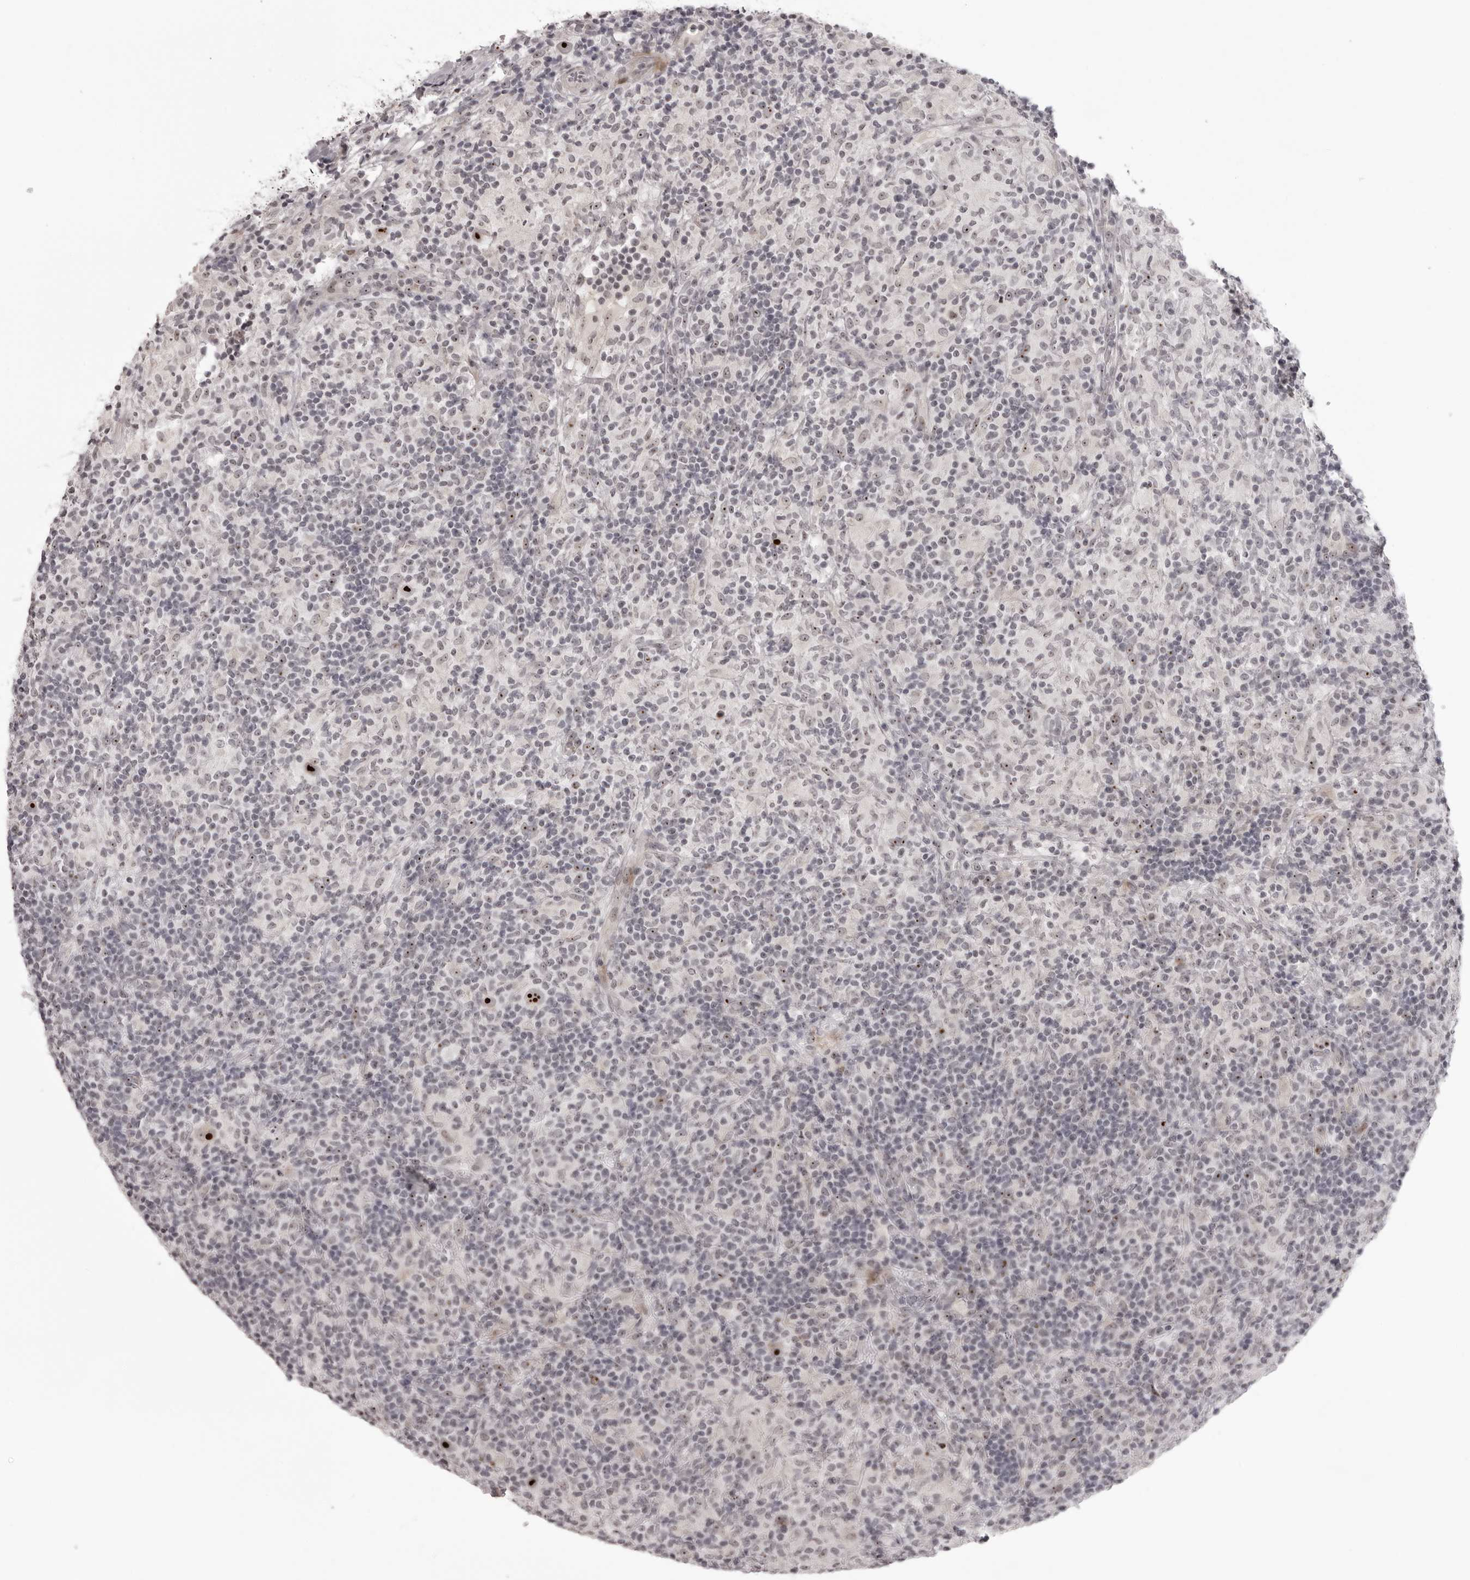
{"staining": {"intensity": "strong", "quantity": ">75%", "location": "nuclear"}, "tissue": "lymphoma", "cell_type": "Tumor cells", "image_type": "cancer", "snomed": [{"axis": "morphology", "description": "Hodgkin's disease, NOS"}, {"axis": "topography", "description": "Lymph node"}], "caption": "Hodgkin's disease stained with a brown dye reveals strong nuclear positive staining in about >75% of tumor cells.", "gene": "HELZ", "patient": {"sex": "male", "age": 70}}